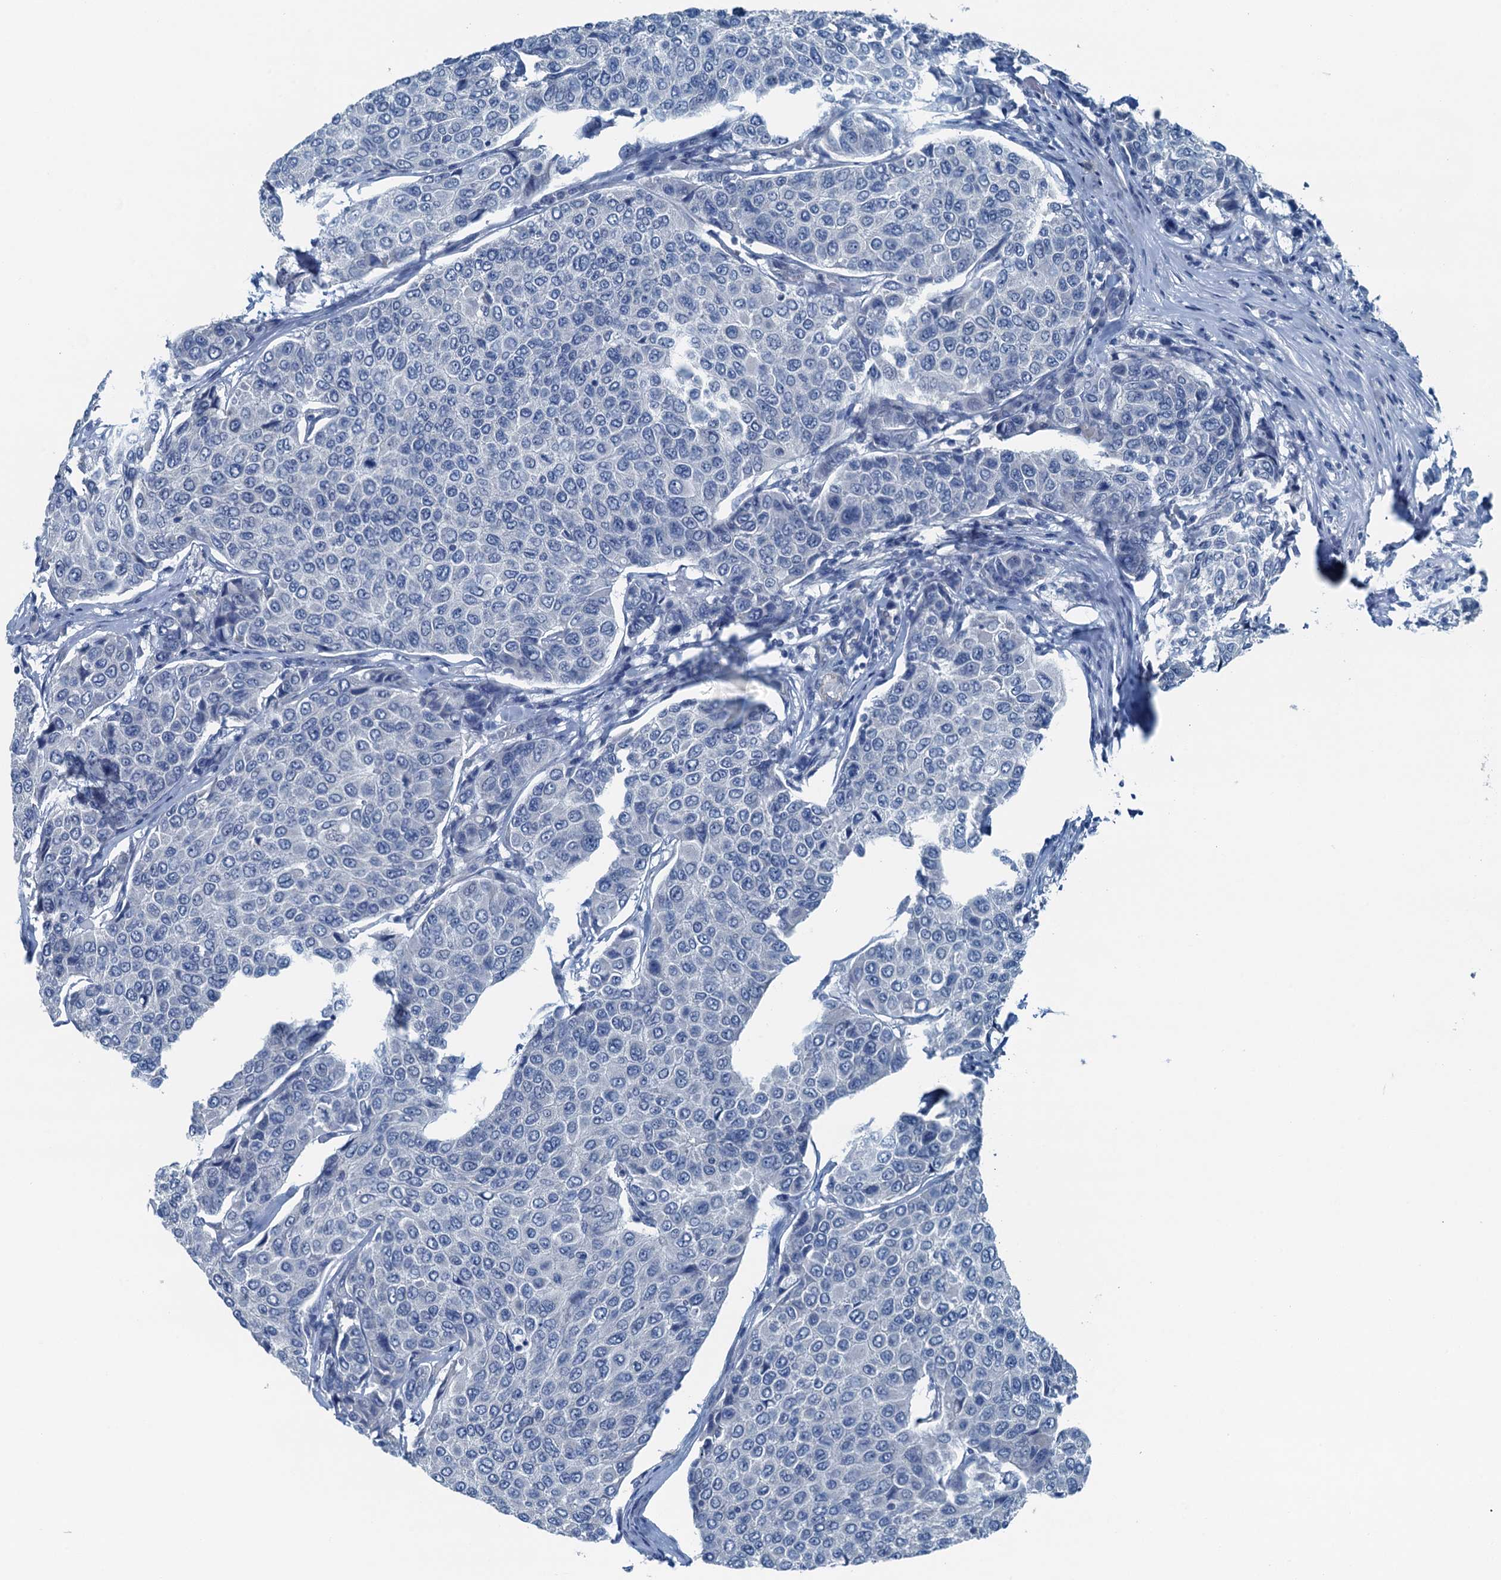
{"staining": {"intensity": "negative", "quantity": "none", "location": "none"}, "tissue": "breast cancer", "cell_type": "Tumor cells", "image_type": "cancer", "snomed": [{"axis": "morphology", "description": "Duct carcinoma"}, {"axis": "topography", "description": "Breast"}], "caption": "Immunohistochemical staining of breast cancer (intraductal carcinoma) exhibits no significant staining in tumor cells. The staining was performed using DAB to visualize the protein expression in brown, while the nuclei were stained in blue with hematoxylin (Magnification: 20x).", "gene": "GFOD2", "patient": {"sex": "female", "age": 55}}